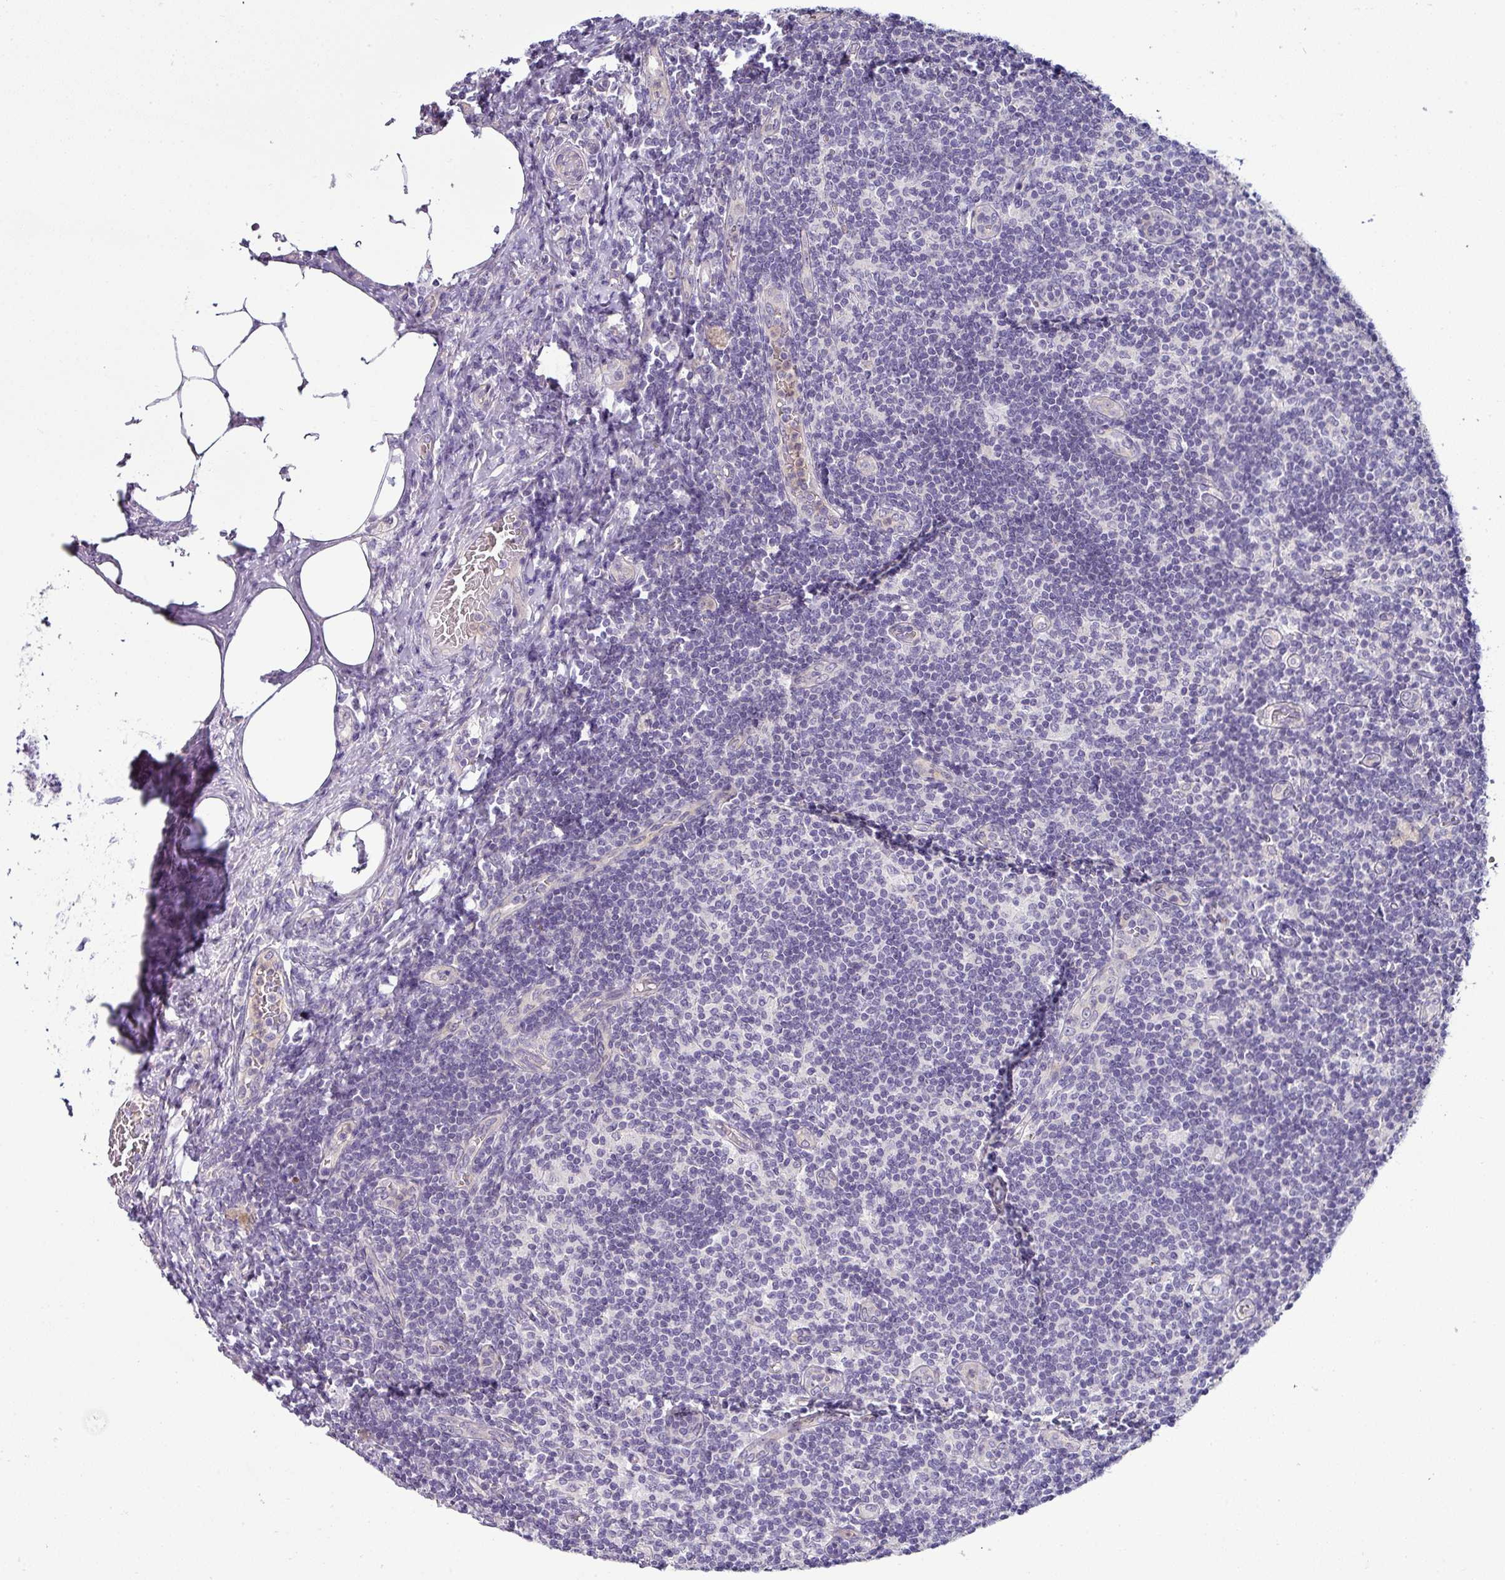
{"staining": {"intensity": "negative", "quantity": "none", "location": "none"}, "tissue": "lymph node", "cell_type": "Germinal center cells", "image_type": "normal", "snomed": [{"axis": "morphology", "description": "Normal tissue, NOS"}, {"axis": "topography", "description": "Lymph node"}], "caption": "Germinal center cells are negative for protein expression in benign human lymph node. The staining is performed using DAB brown chromogen with nuclei counter-stained in using hematoxylin.", "gene": "HBEGF", "patient": {"sex": "female", "age": 59}}